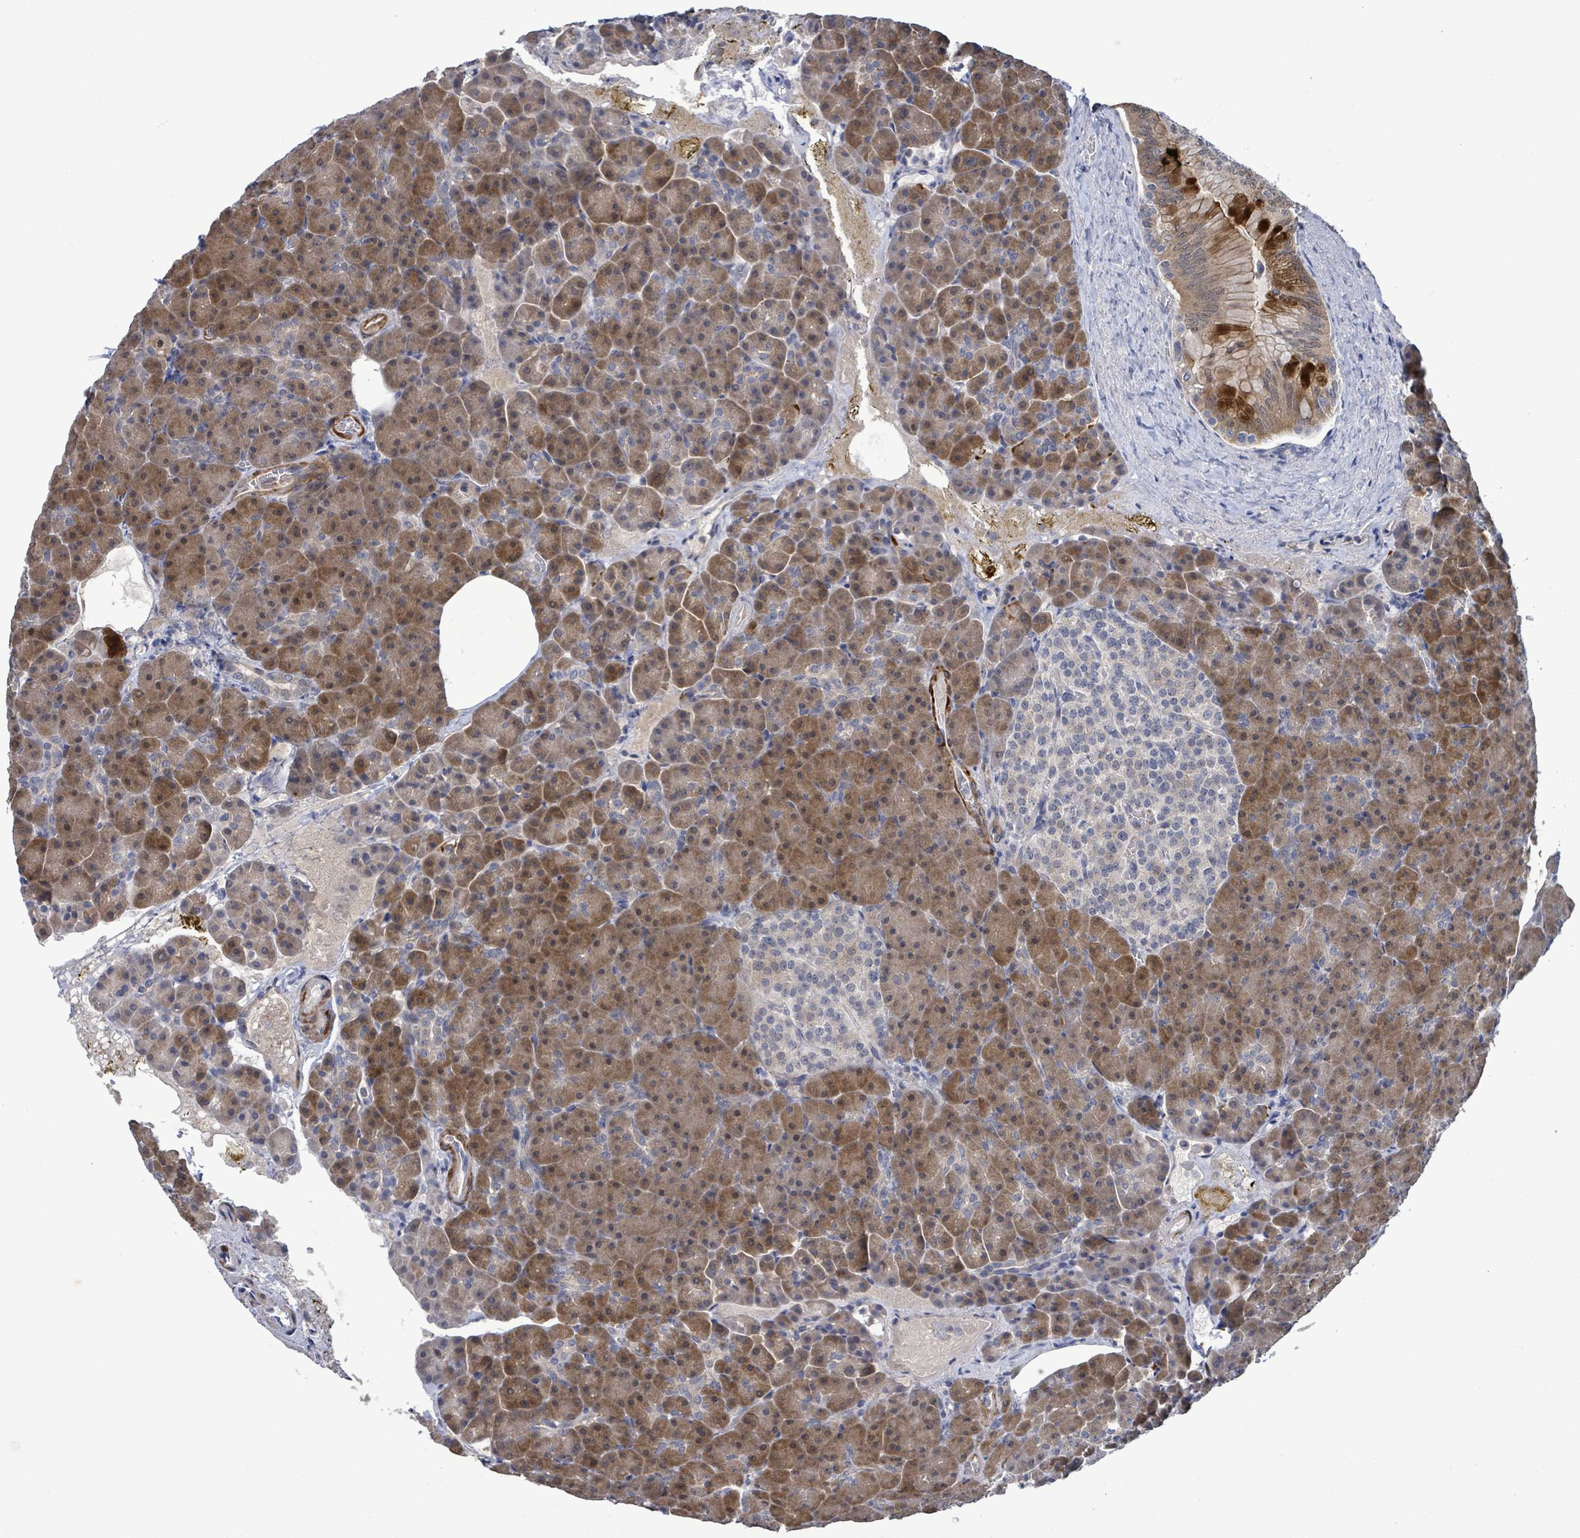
{"staining": {"intensity": "moderate", "quantity": "25%-75%", "location": "cytoplasmic/membranous"}, "tissue": "pancreas", "cell_type": "Exocrine glandular cells", "image_type": "normal", "snomed": [{"axis": "morphology", "description": "Normal tissue, NOS"}, {"axis": "topography", "description": "Pancreas"}], "caption": "The micrograph demonstrates immunohistochemical staining of benign pancreas. There is moderate cytoplasmic/membranous positivity is appreciated in approximately 25%-75% of exocrine glandular cells.", "gene": "AMMECR1", "patient": {"sex": "female", "age": 74}}